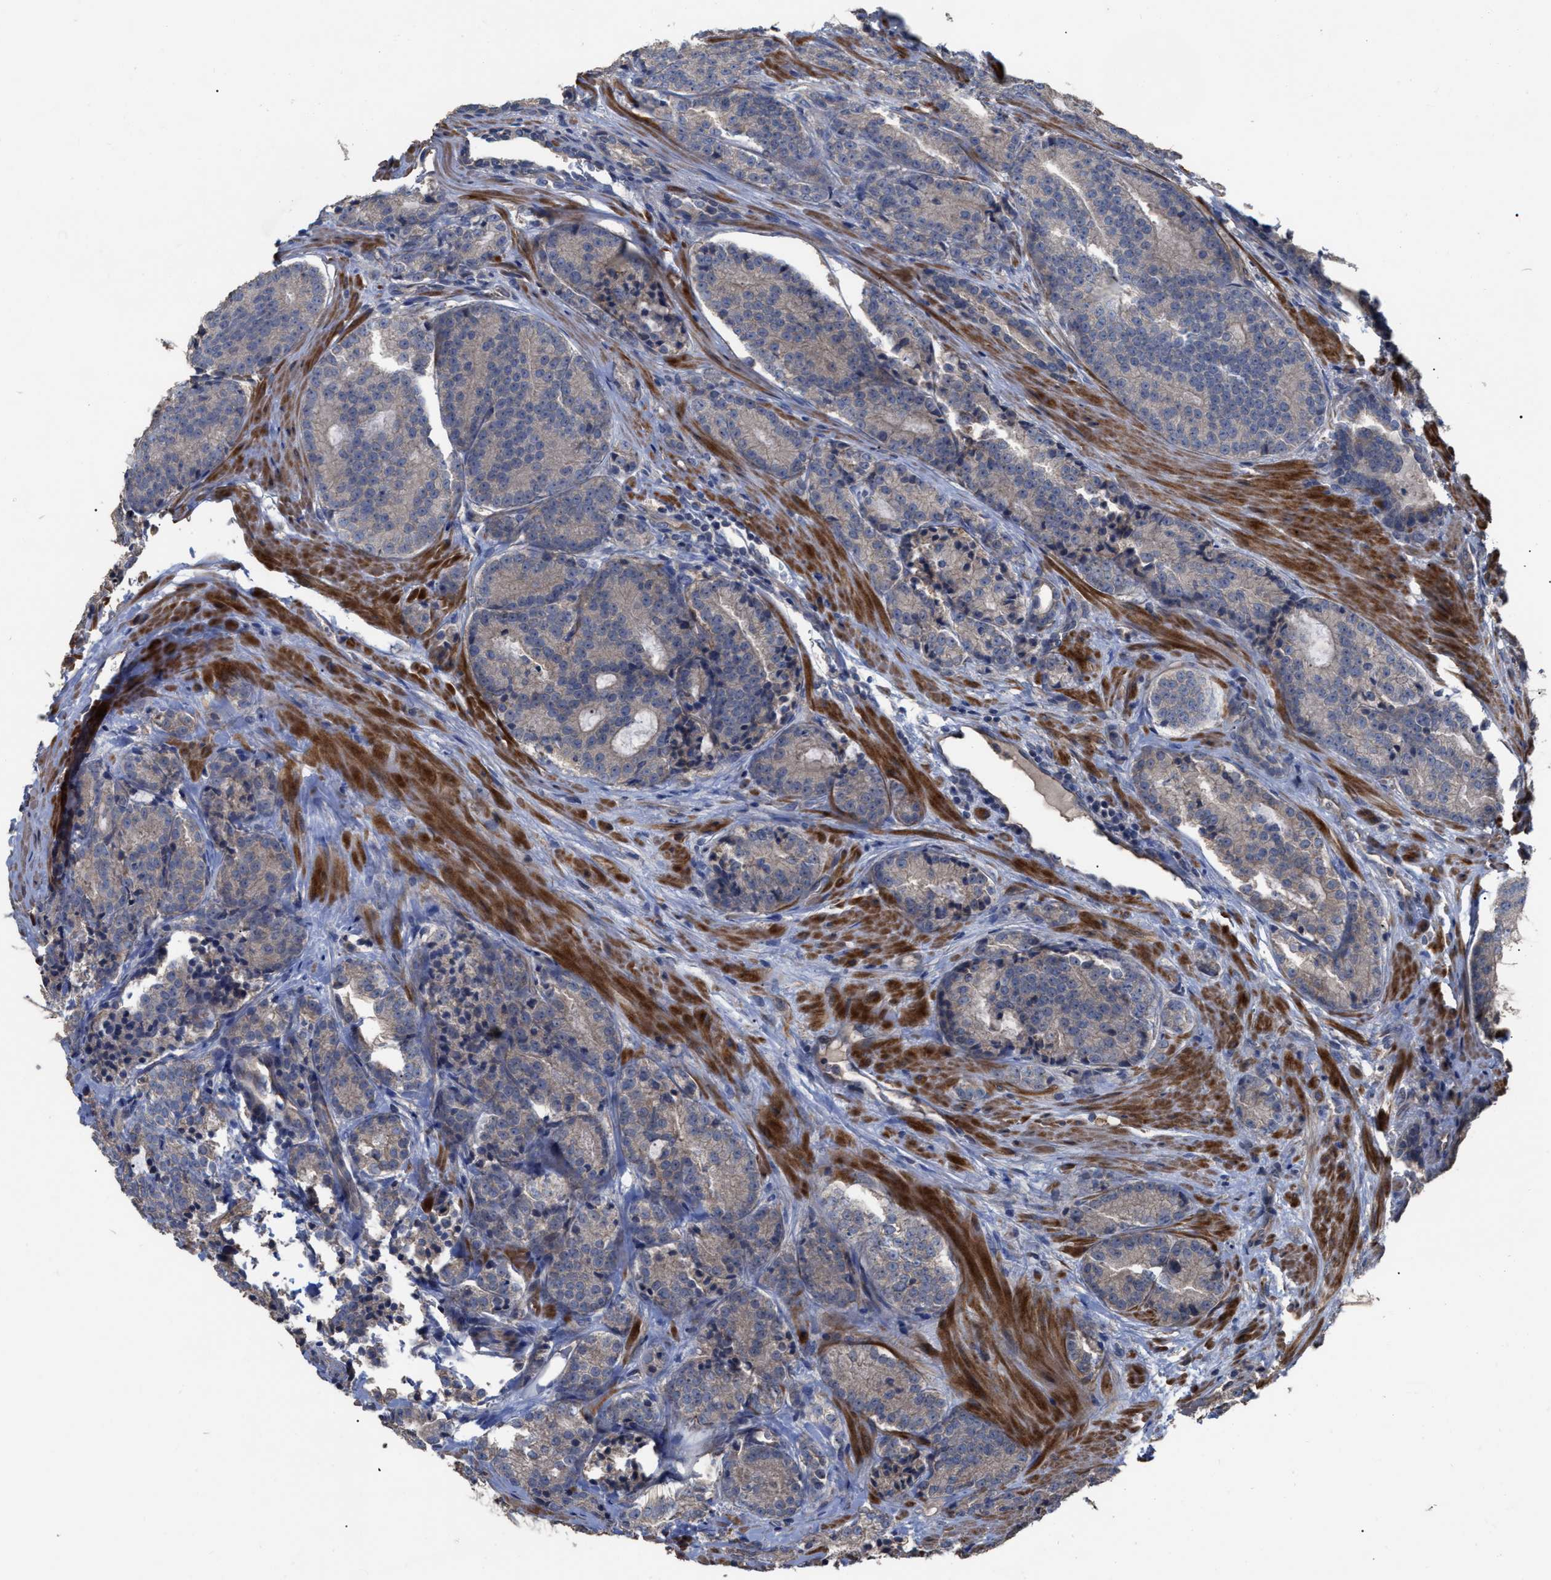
{"staining": {"intensity": "weak", "quantity": "<25%", "location": "cytoplasmic/membranous"}, "tissue": "prostate cancer", "cell_type": "Tumor cells", "image_type": "cancer", "snomed": [{"axis": "morphology", "description": "Adenocarcinoma, High grade"}, {"axis": "topography", "description": "Prostate"}], "caption": "The histopathology image demonstrates no staining of tumor cells in prostate cancer.", "gene": "BTN2A1", "patient": {"sex": "male", "age": 61}}